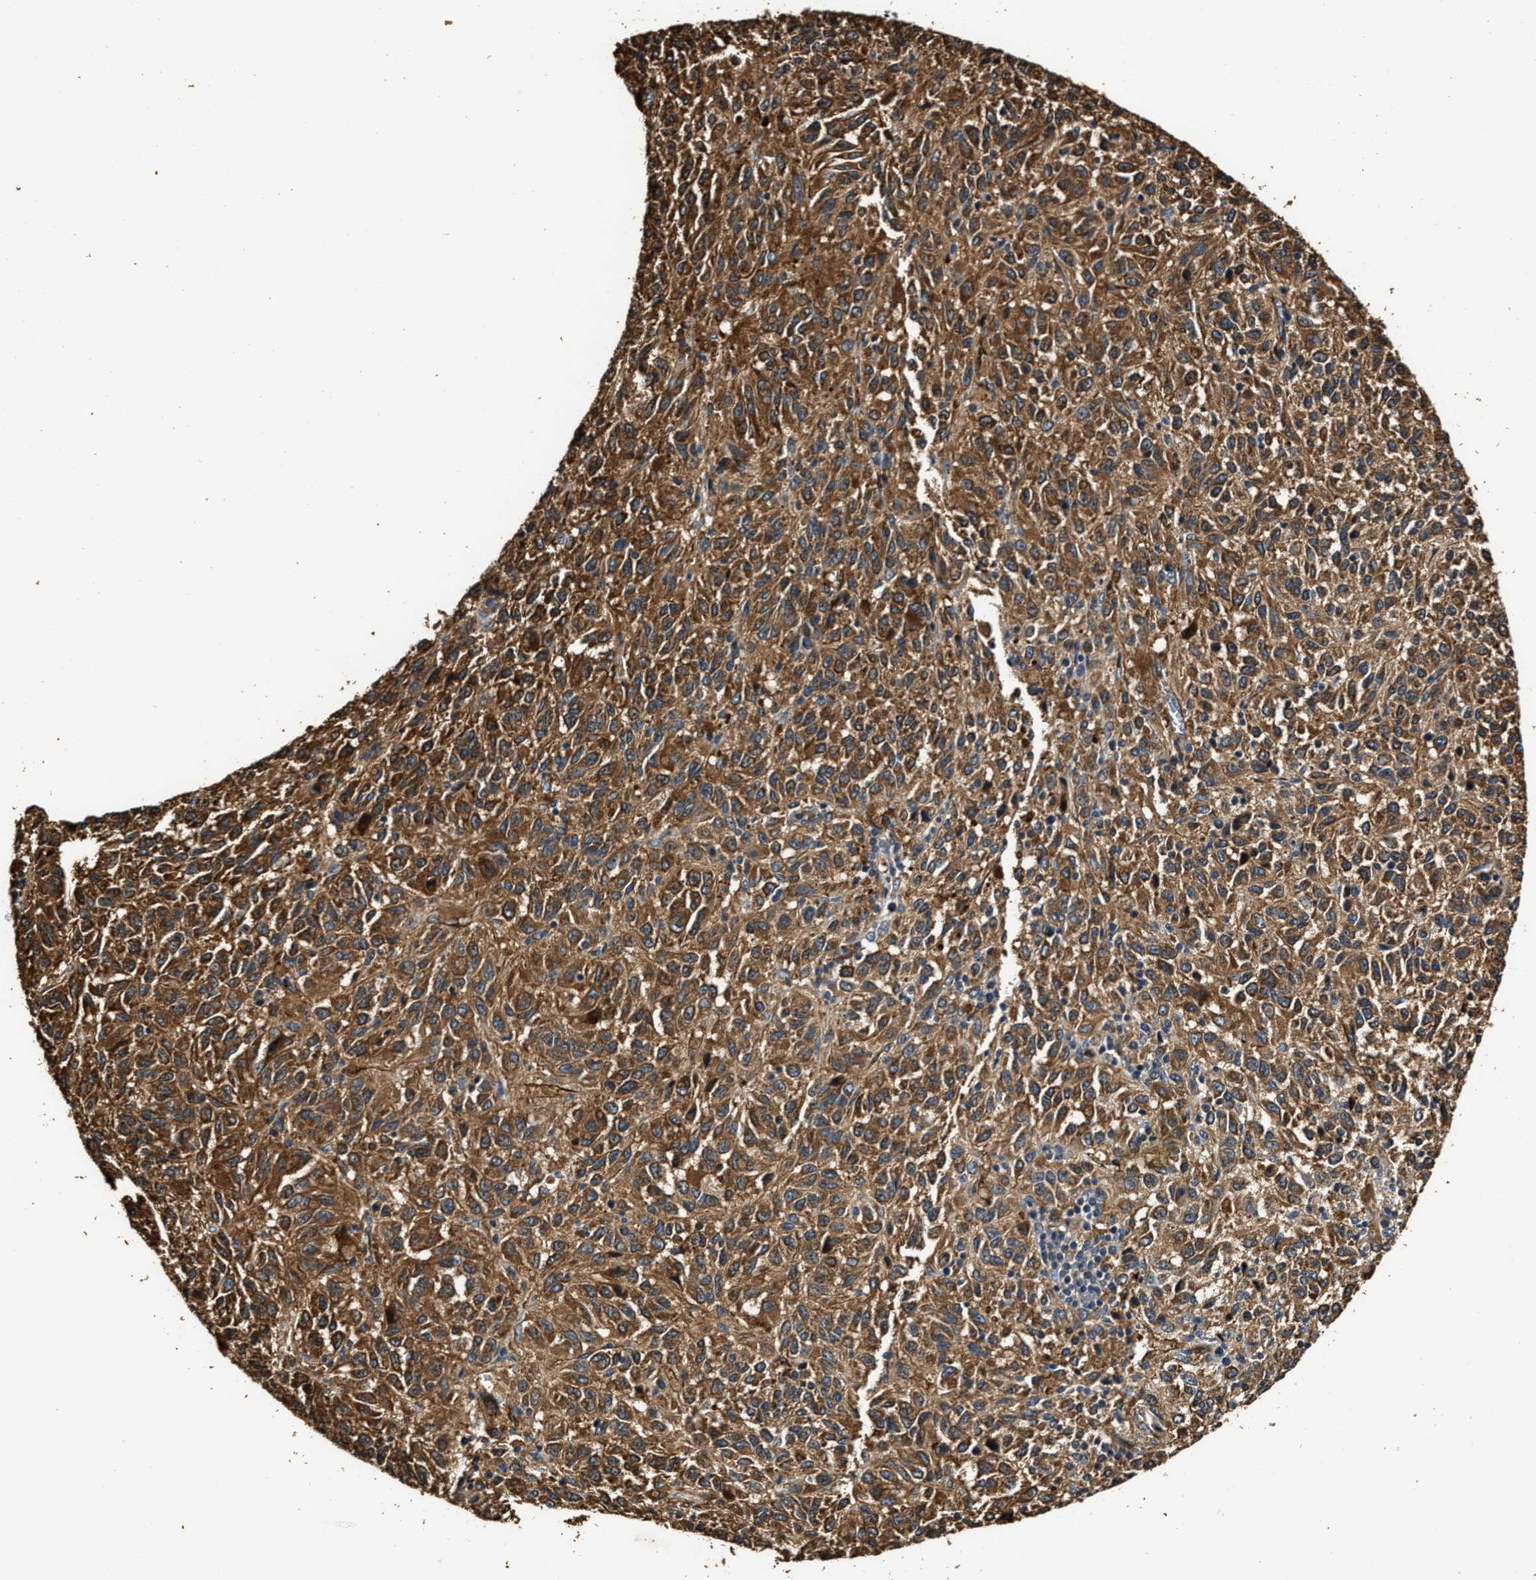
{"staining": {"intensity": "strong", "quantity": ">75%", "location": "cytoplasmic/membranous"}, "tissue": "melanoma", "cell_type": "Tumor cells", "image_type": "cancer", "snomed": [{"axis": "morphology", "description": "Malignant melanoma, Metastatic site"}, {"axis": "topography", "description": "Lung"}], "caption": "IHC micrograph of neoplastic tissue: human malignant melanoma (metastatic site) stained using immunohistochemistry demonstrates high levels of strong protein expression localized specifically in the cytoplasmic/membranous of tumor cells, appearing as a cytoplasmic/membranous brown color.", "gene": "GFRA3", "patient": {"sex": "male", "age": 64}}